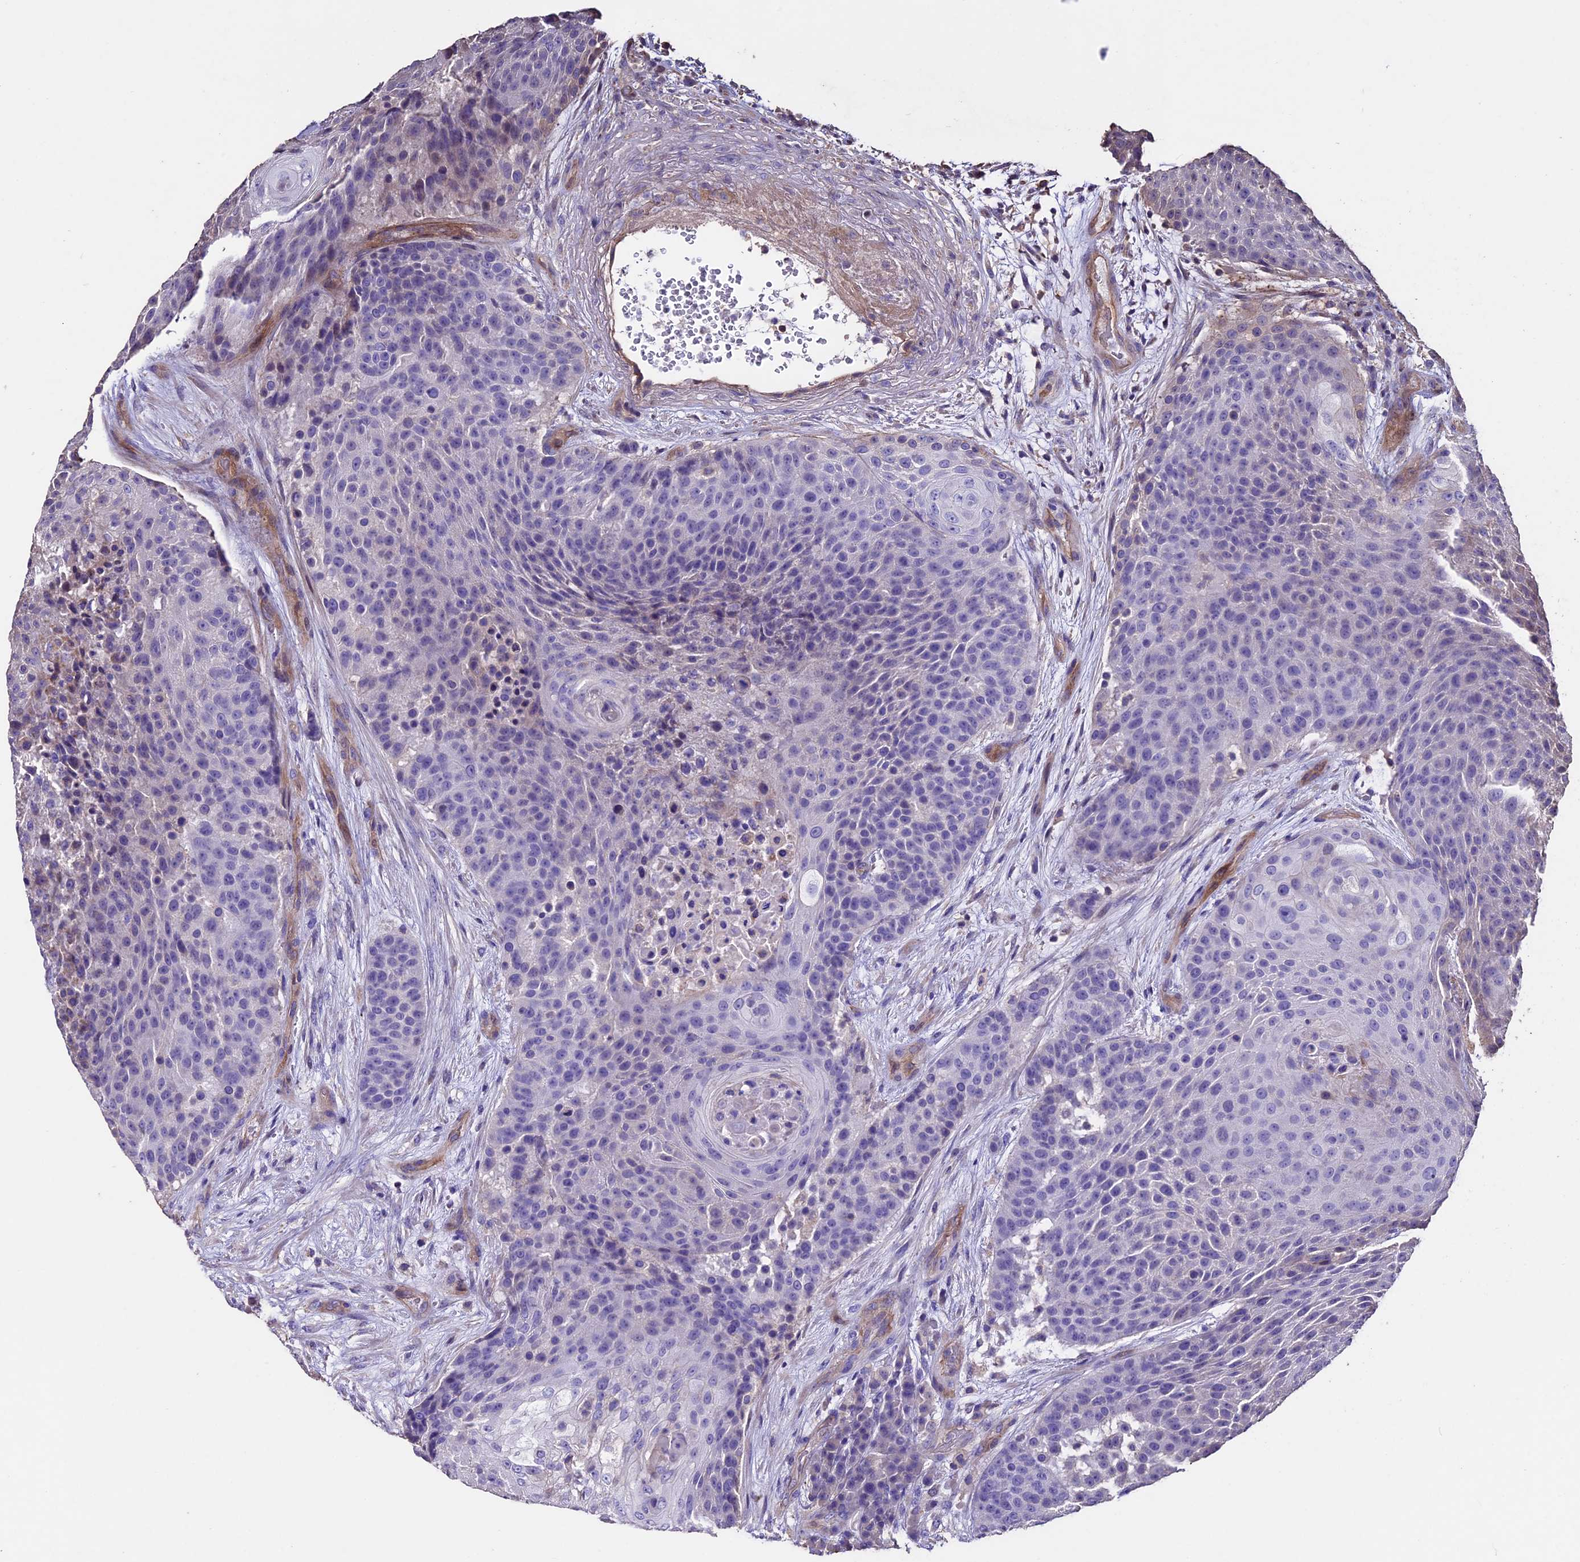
{"staining": {"intensity": "negative", "quantity": "none", "location": "none"}, "tissue": "urothelial cancer", "cell_type": "Tumor cells", "image_type": "cancer", "snomed": [{"axis": "morphology", "description": "Urothelial carcinoma, High grade"}, {"axis": "topography", "description": "Urinary bladder"}], "caption": "This is a image of IHC staining of urothelial carcinoma (high-grade), which shows no expression in tumor cells.", "gene": "USB1", "patient": {"sex": "female", "age": 63}}